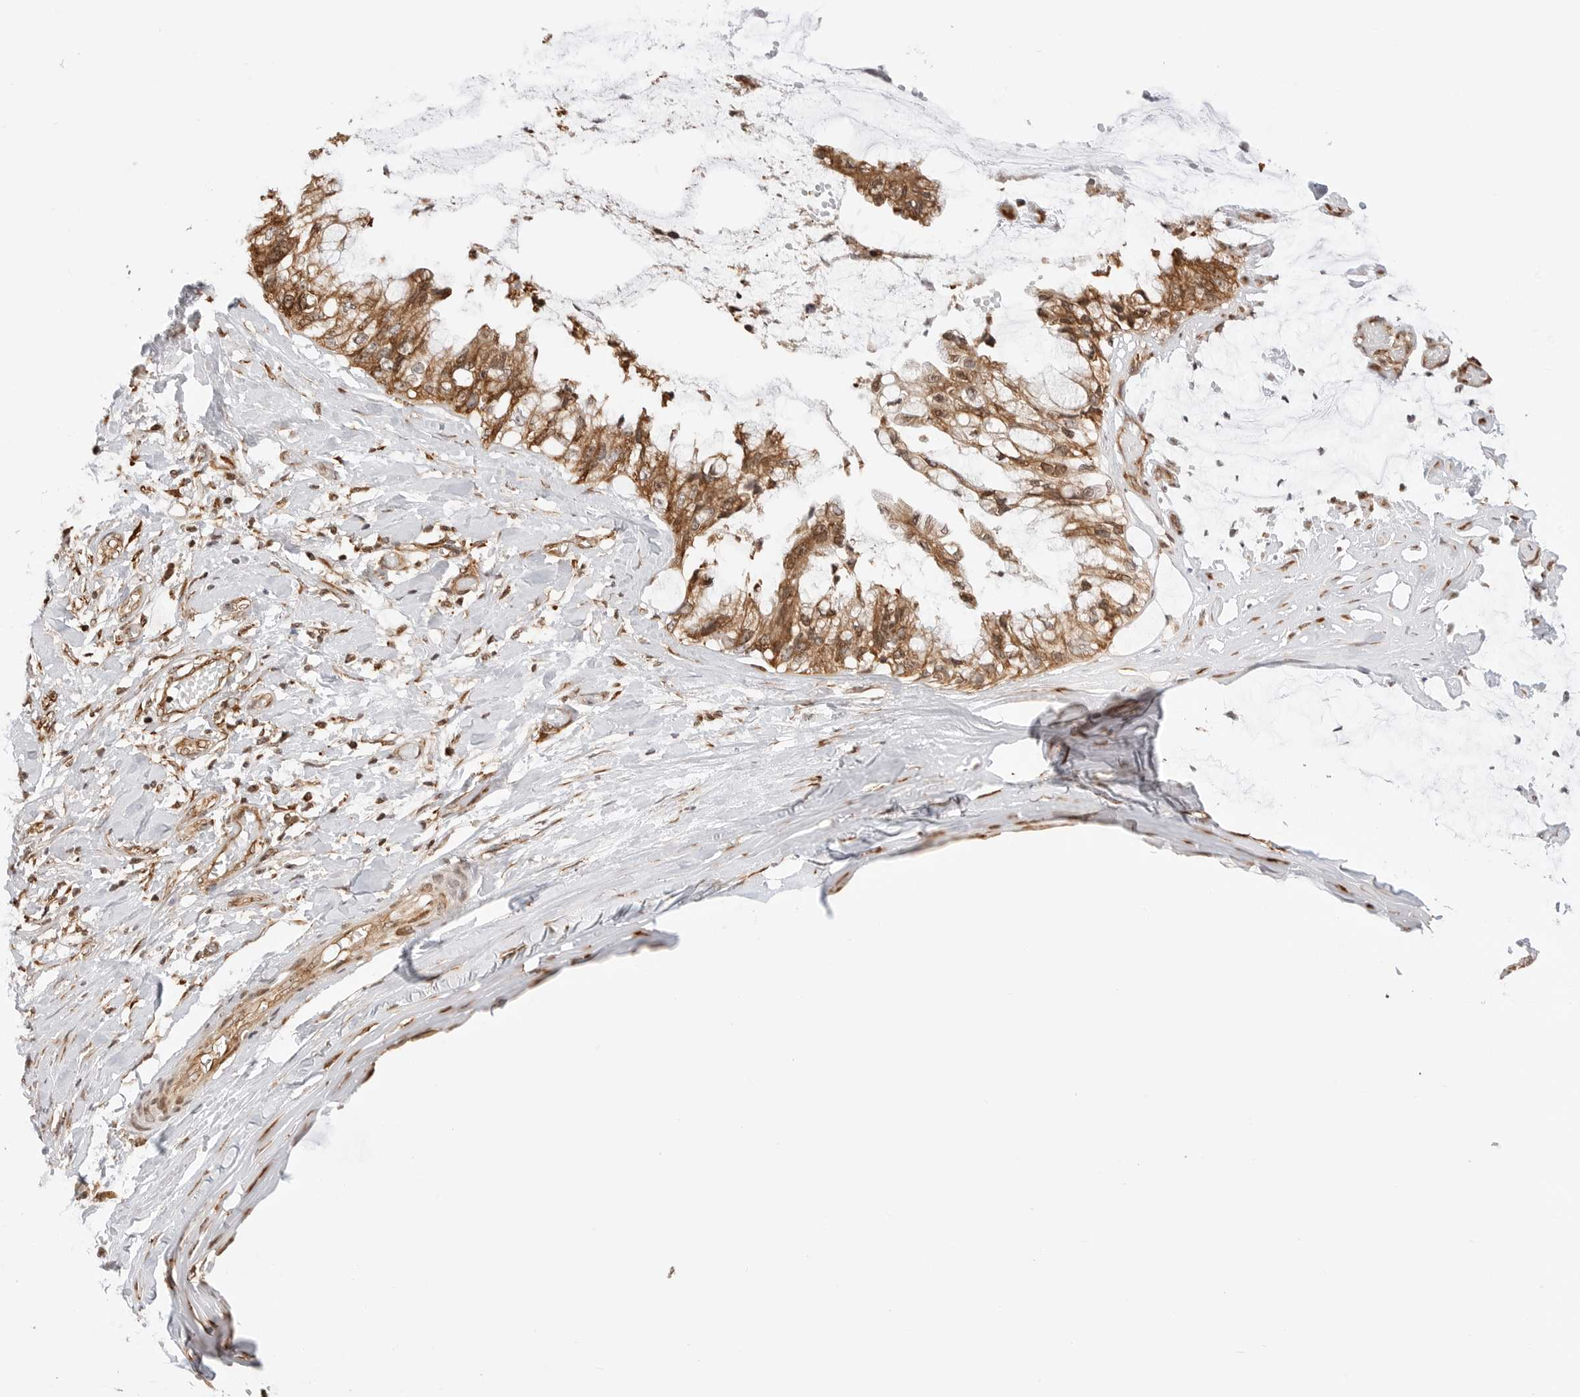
{"staining": {"intensity": "moderate", "quantity": ">75%", "location": "cytoplasmic/membranous,nuclear"}, "tissue": "ovarian cancer", "cell_type": "Tumor cells", "image_type": "cancer", "snomed": [{"axis": "morphology", "description": "Cystadenocarcinoma, mucinous, NOS"}, {"axis": "topography", "description": "Ovary"}], "caption": "Protein expression analysis of human ovarian cancer (mucinous cystadenocarcinoma) reveals moderate cytoplasmic/membranous and nuclear staining in about >75% of tumor cells. (brown staining indicates protein expression, while blue staining denotes nuclei).", "gene": "FKBP14", "patient": {"sex": "female", "age": 39}}